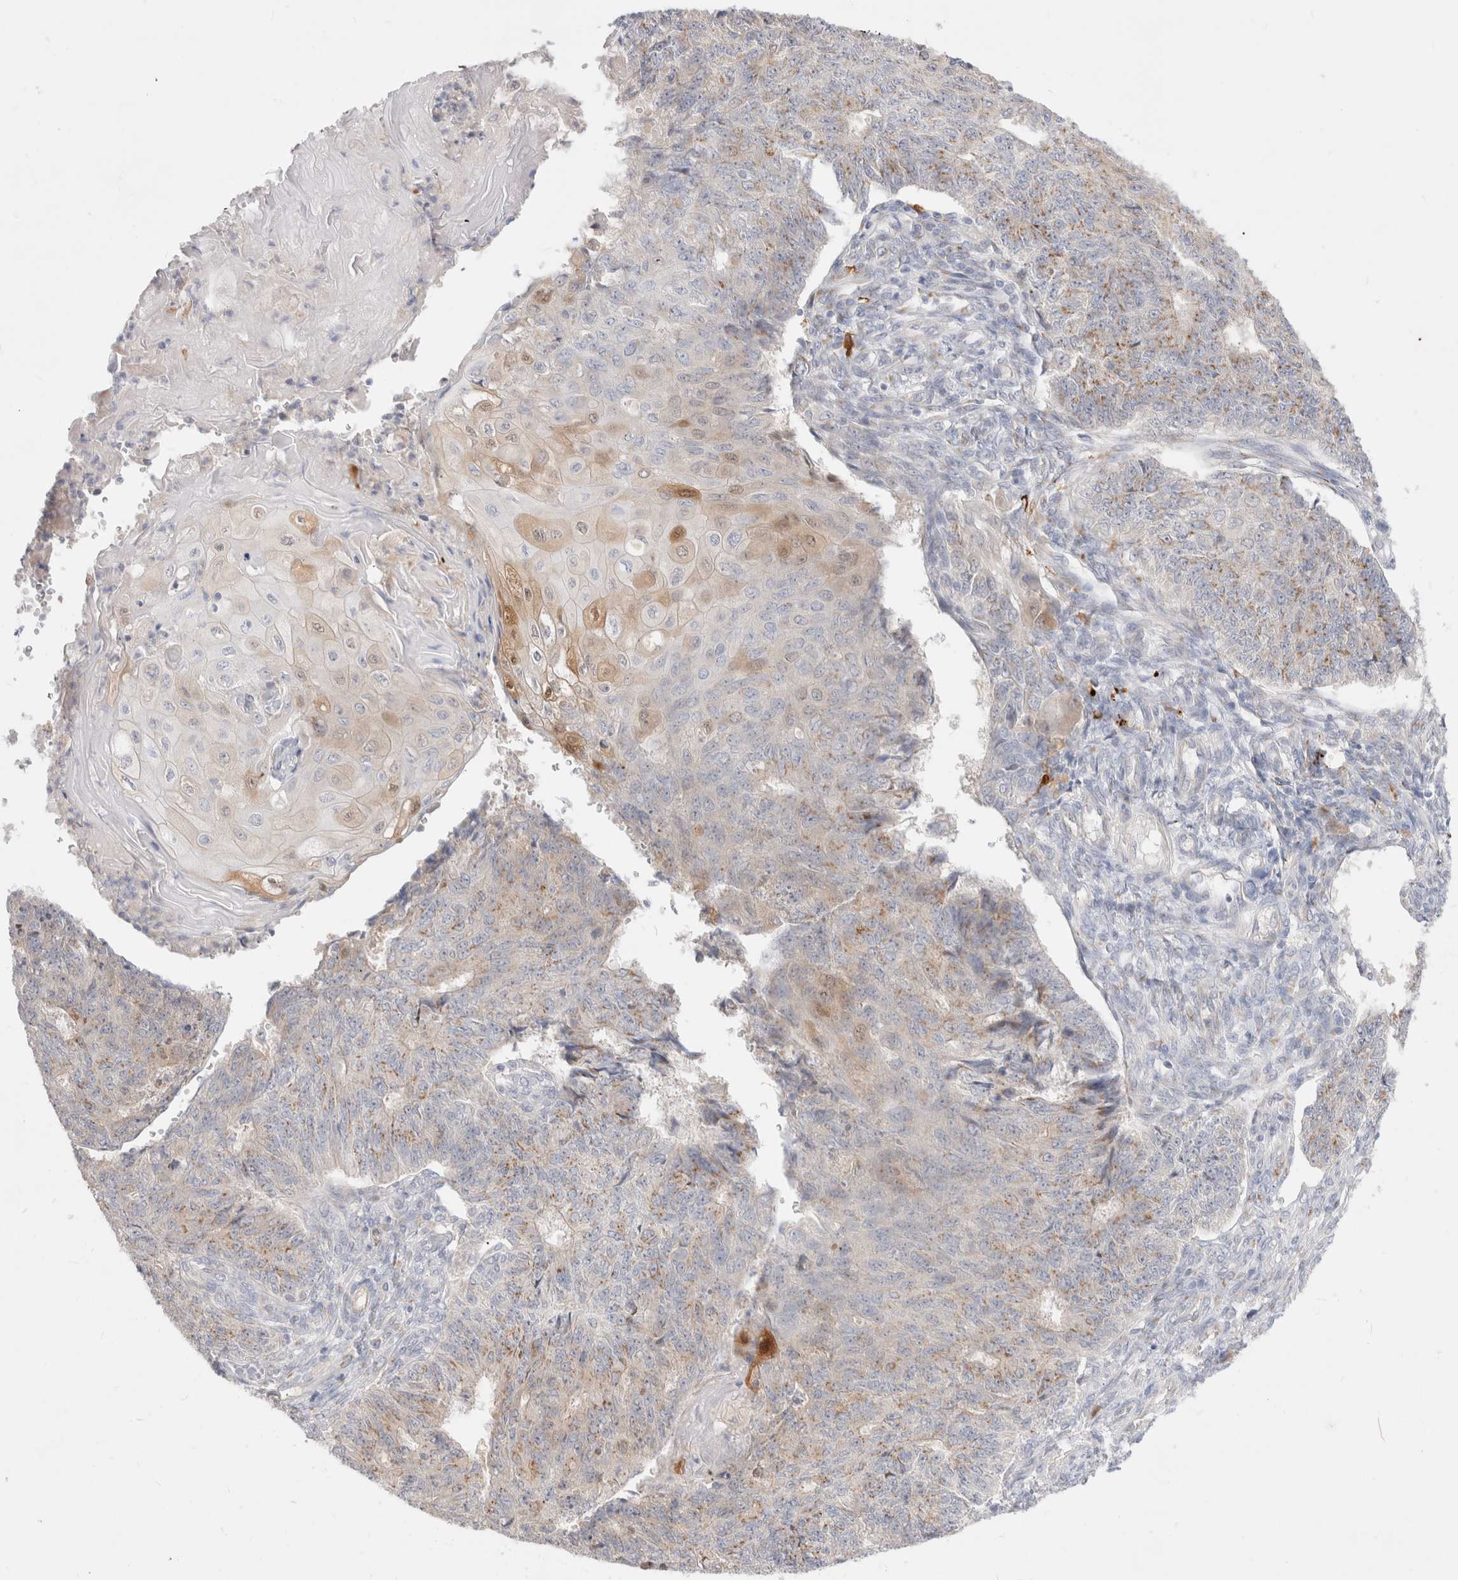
{"staining": {"intensity": "weak", "quantity": "<25%", "location": "cytoplasmic/membranous,nuclear"}, "tissue": "endometrial cancer", "cell_type": "Tumor cells", "image_type": "cancer", "snomed": [{"axis": "morphology", "description": "Adenocarcinoma, NOS"}, {"axis": "topography", "description": "Endometrium"}], "caption": "Histopathology image shows no protein positivity in tumor cells of endometrial cancer tissue. Brightfield microscopy of IHC stained with DAB (brown) and hematoxylin (blue), captured at high magnification.", "gene": "EFCAB13", "patient": {"sex": "female", "age": 32}}